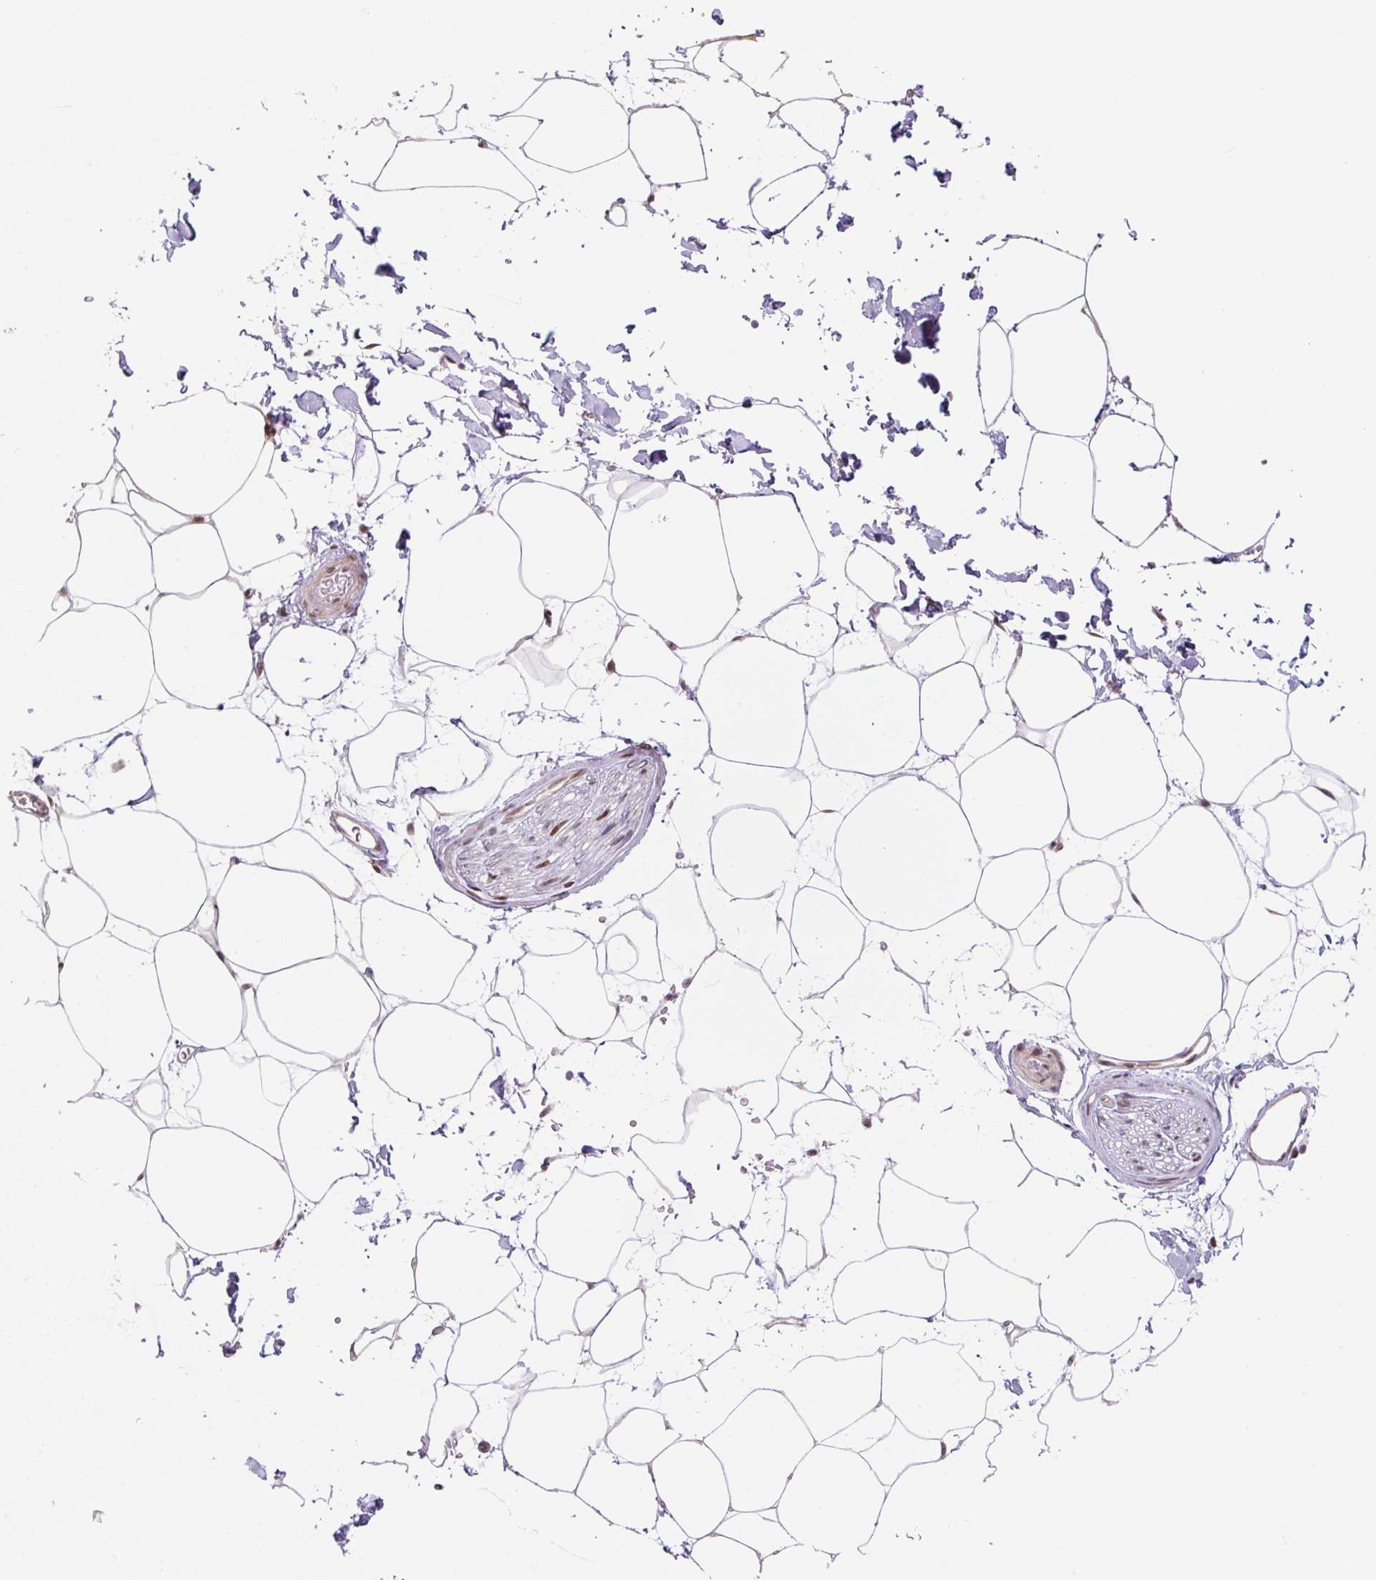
{"staining": {"intensity": "negative", "quantity": "none", "location": "none"}, "tissue": "adipose tissue", "cell_type": "Adipocytes", "image_type": "normal", "snomed": [{"axis": "morphology", "description": "Normal tissue, NOS"}, {"axis": "topography", "description": "Adipose tissue"}, {"axis": "topography", "description": "Vascular tissue"}, {"axis": "topography", "description": "Rectum"}, {"axis": "topography", "description": "Peripheral nerve tissue"}], "caption": "High power microscopy image of an immunohistochemistry image of unremarkable adipose tissue, revealing no significant positivity in adipocytes.", "gene": "TCFL5", "patient": {"sex": "female", "age": 69}}